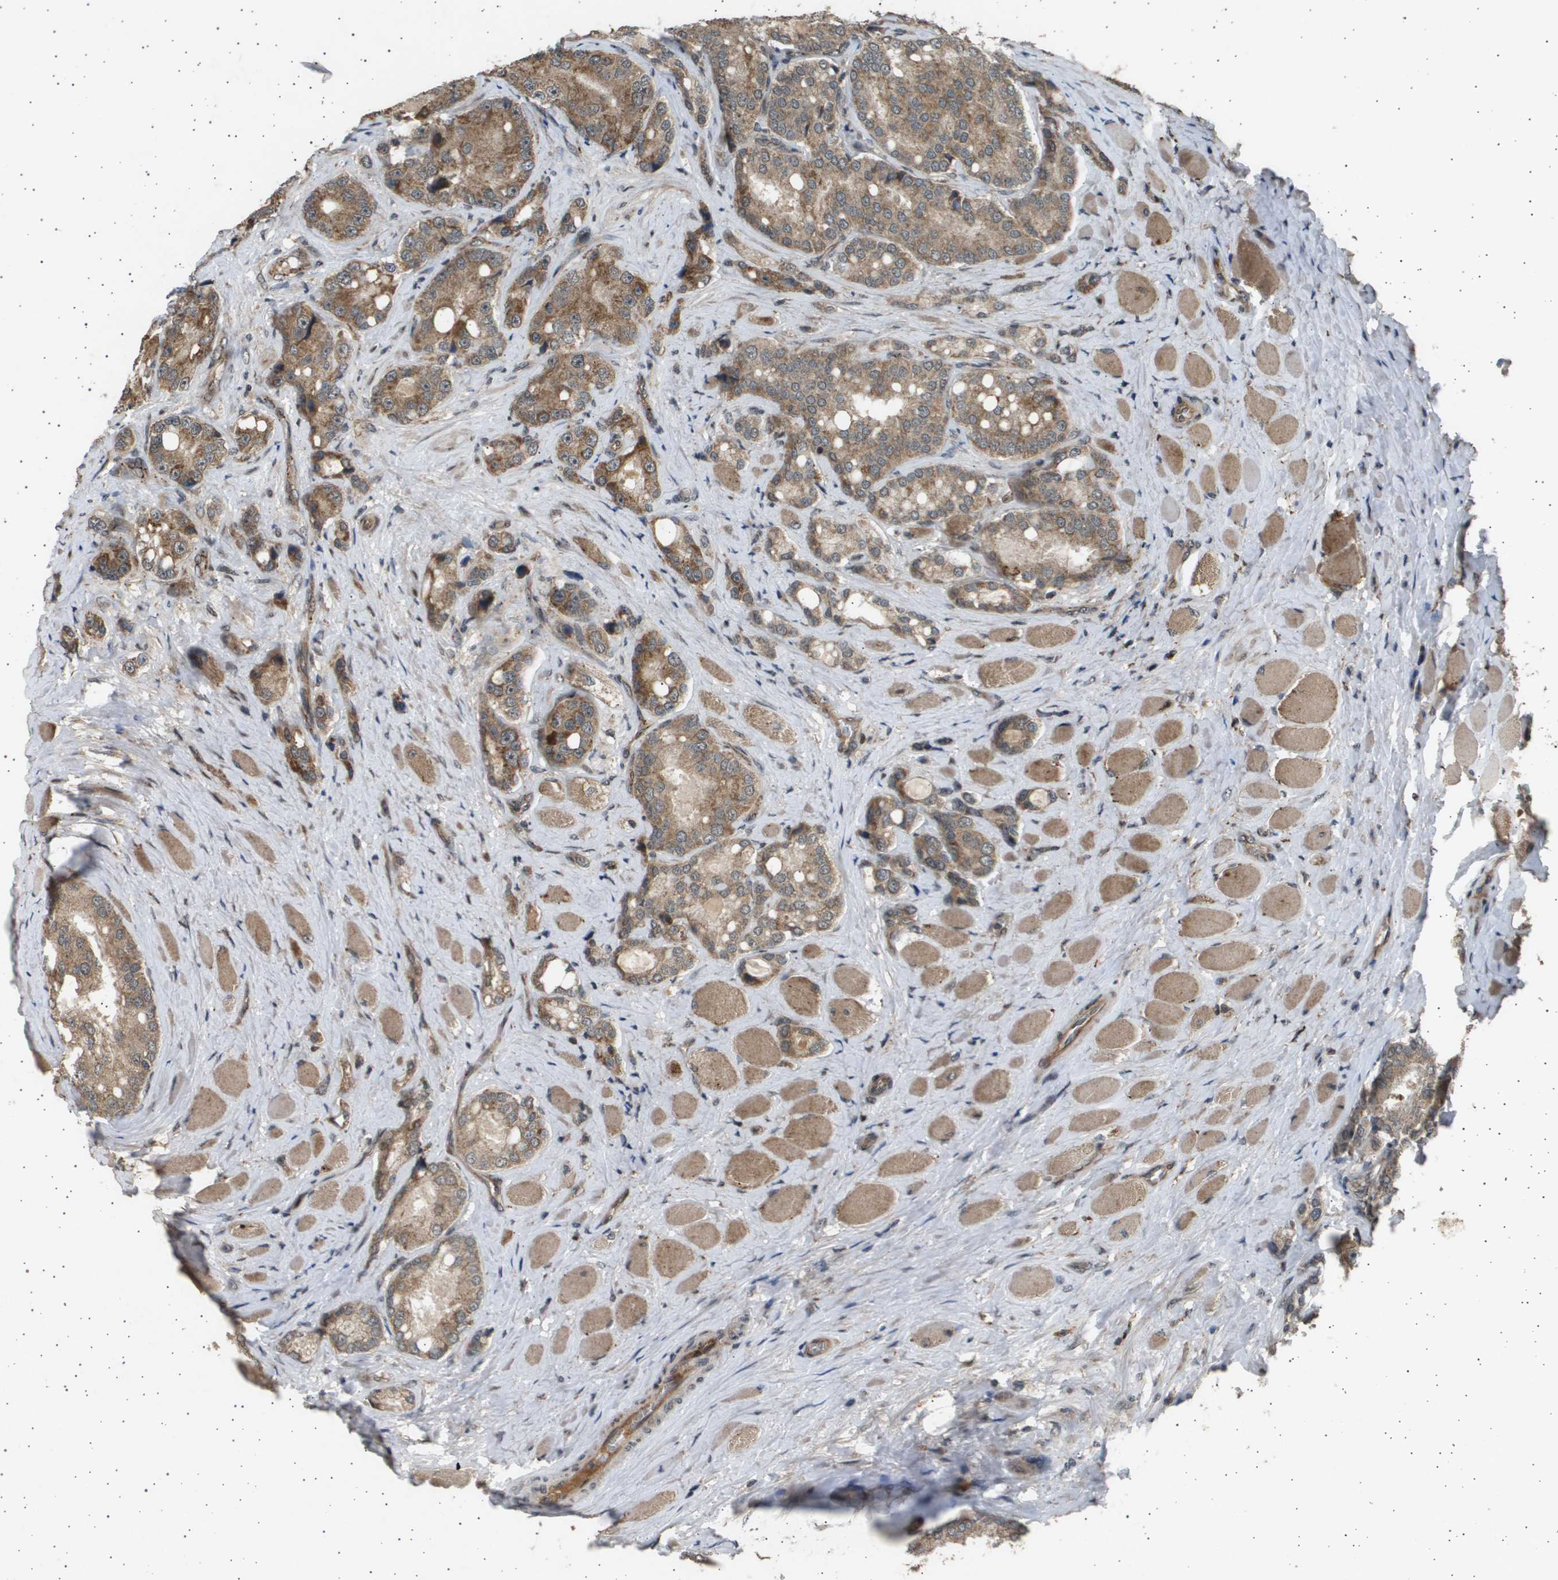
{"staining": {"intensity": "moderate", "quantity": ">75%", "location": "cytoplasmic/membranous"}, "tissue": "prostate cancer", "cell_type": "Tumor cells", "image_type": "cancer", "snomed": [{"axis": "morphology", "description": "Adenocarcinoma, High grade"}, {"axis": "topography", "description": "Prostate"}], "caption": "Prostate cancer (high-grade adenocarcinoma) was stained to show a protein in brown. There is medium levels of moderate cytoplasmic/membranous staining in about >75% of tumor cells.", "gene": "TNRC6A", "patient": {"sex": "male", "age": 50}}